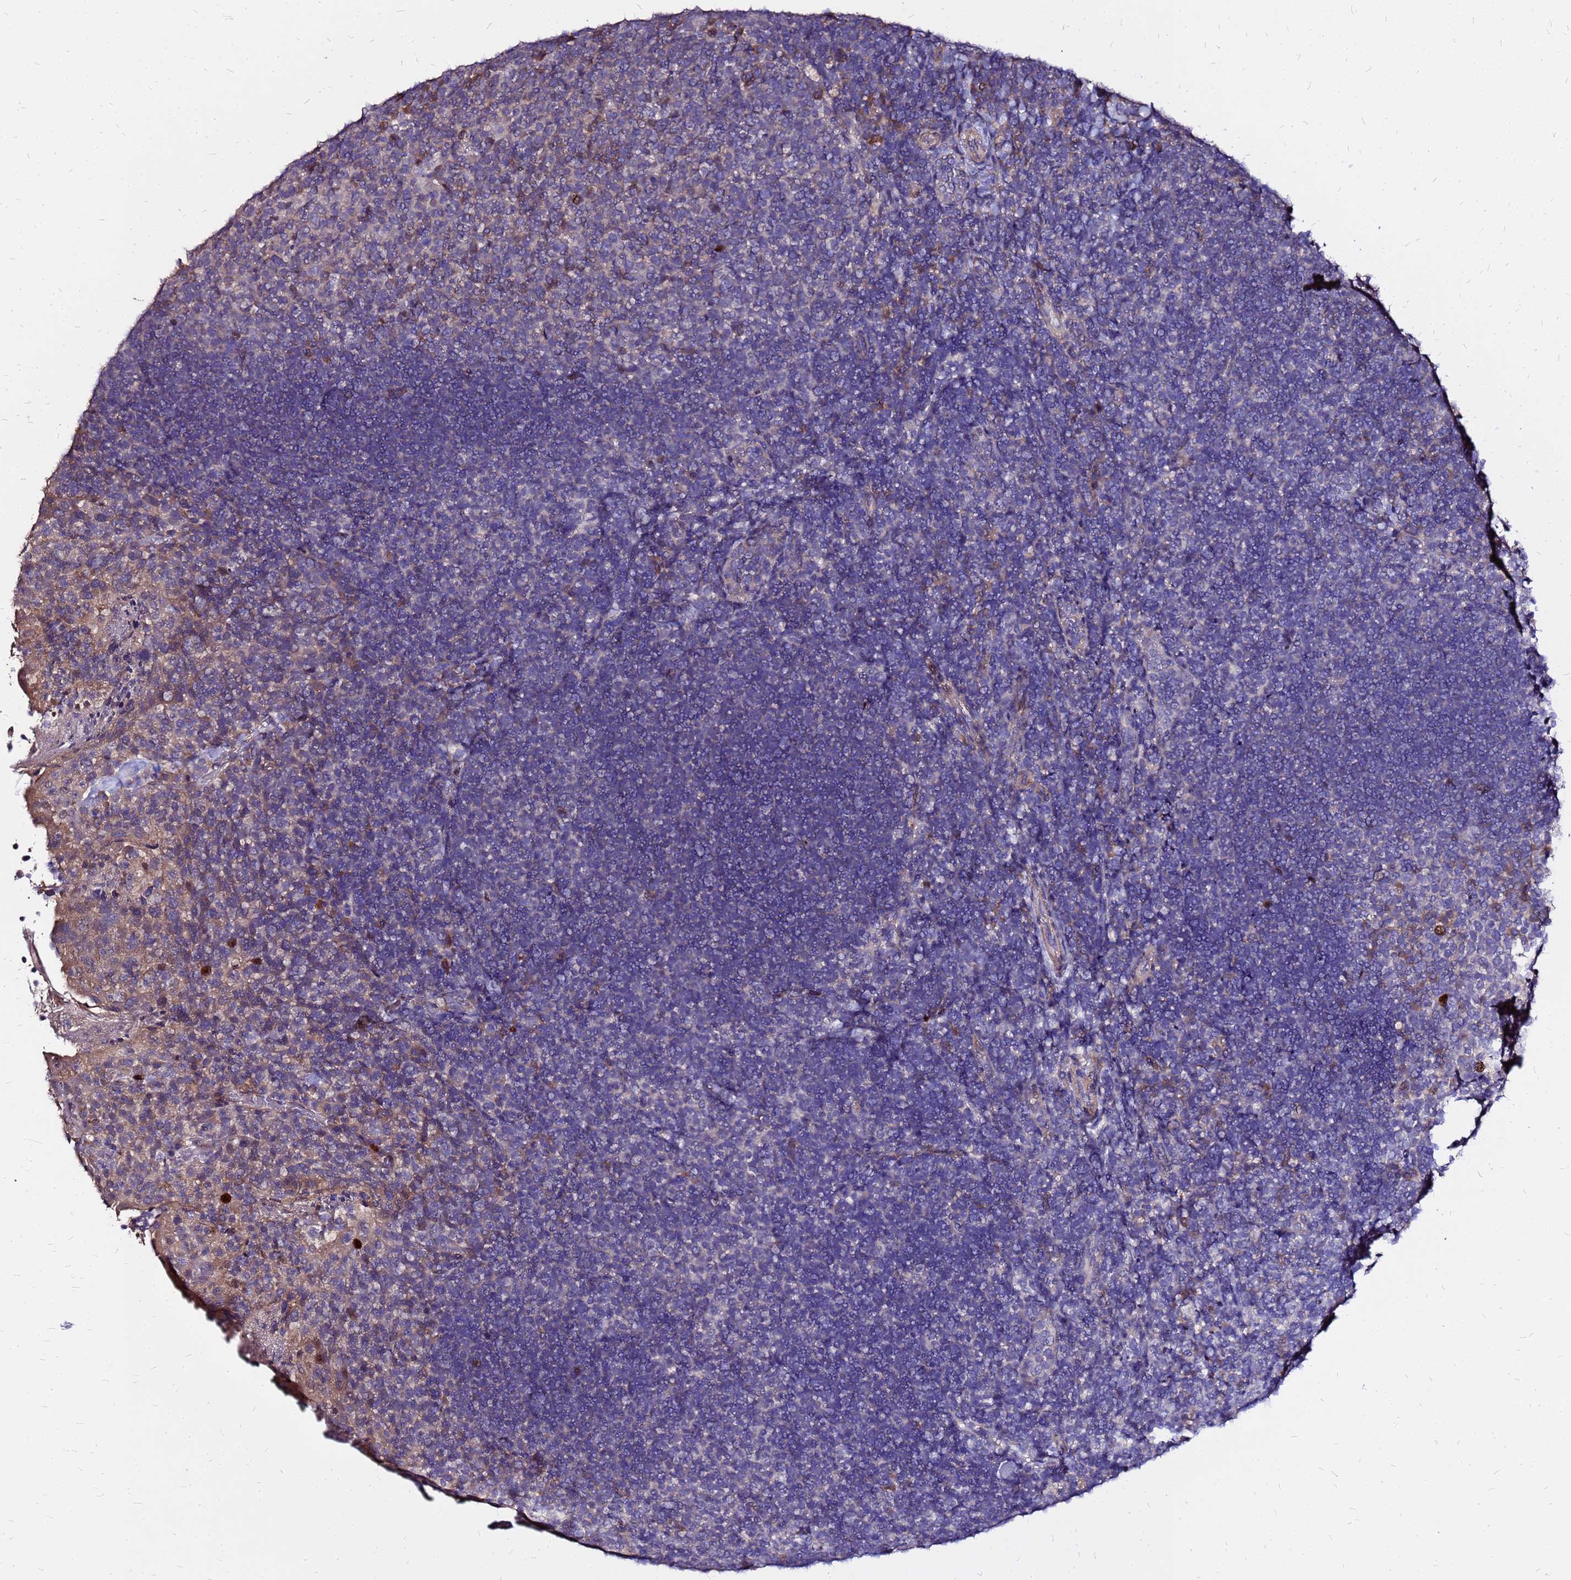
{"staining": {"intensity": "moderate", "quantity": "<25%", "location": "cytoplasmic/membranous"}, "tissue": "tonsil", "cell_type": "Germinal center cells", "image_type": "normal", "snomed": [{"axis": "morphology", "description": "Normal tissue, NOS"}, {"axis": "topography", "description": "Tonsil"}], "caption": "A high-resolution photomicrograph shows IHC staining of normal tonsil, which exhibits moderate cytoplasmic/membranous positivity in about <25% of germinal center cells. (DAB = brown stain, brightfield microscopy at high magnification).", "gene": "ARHGEF35", "patient": {"sex": "female", "age": 10}}